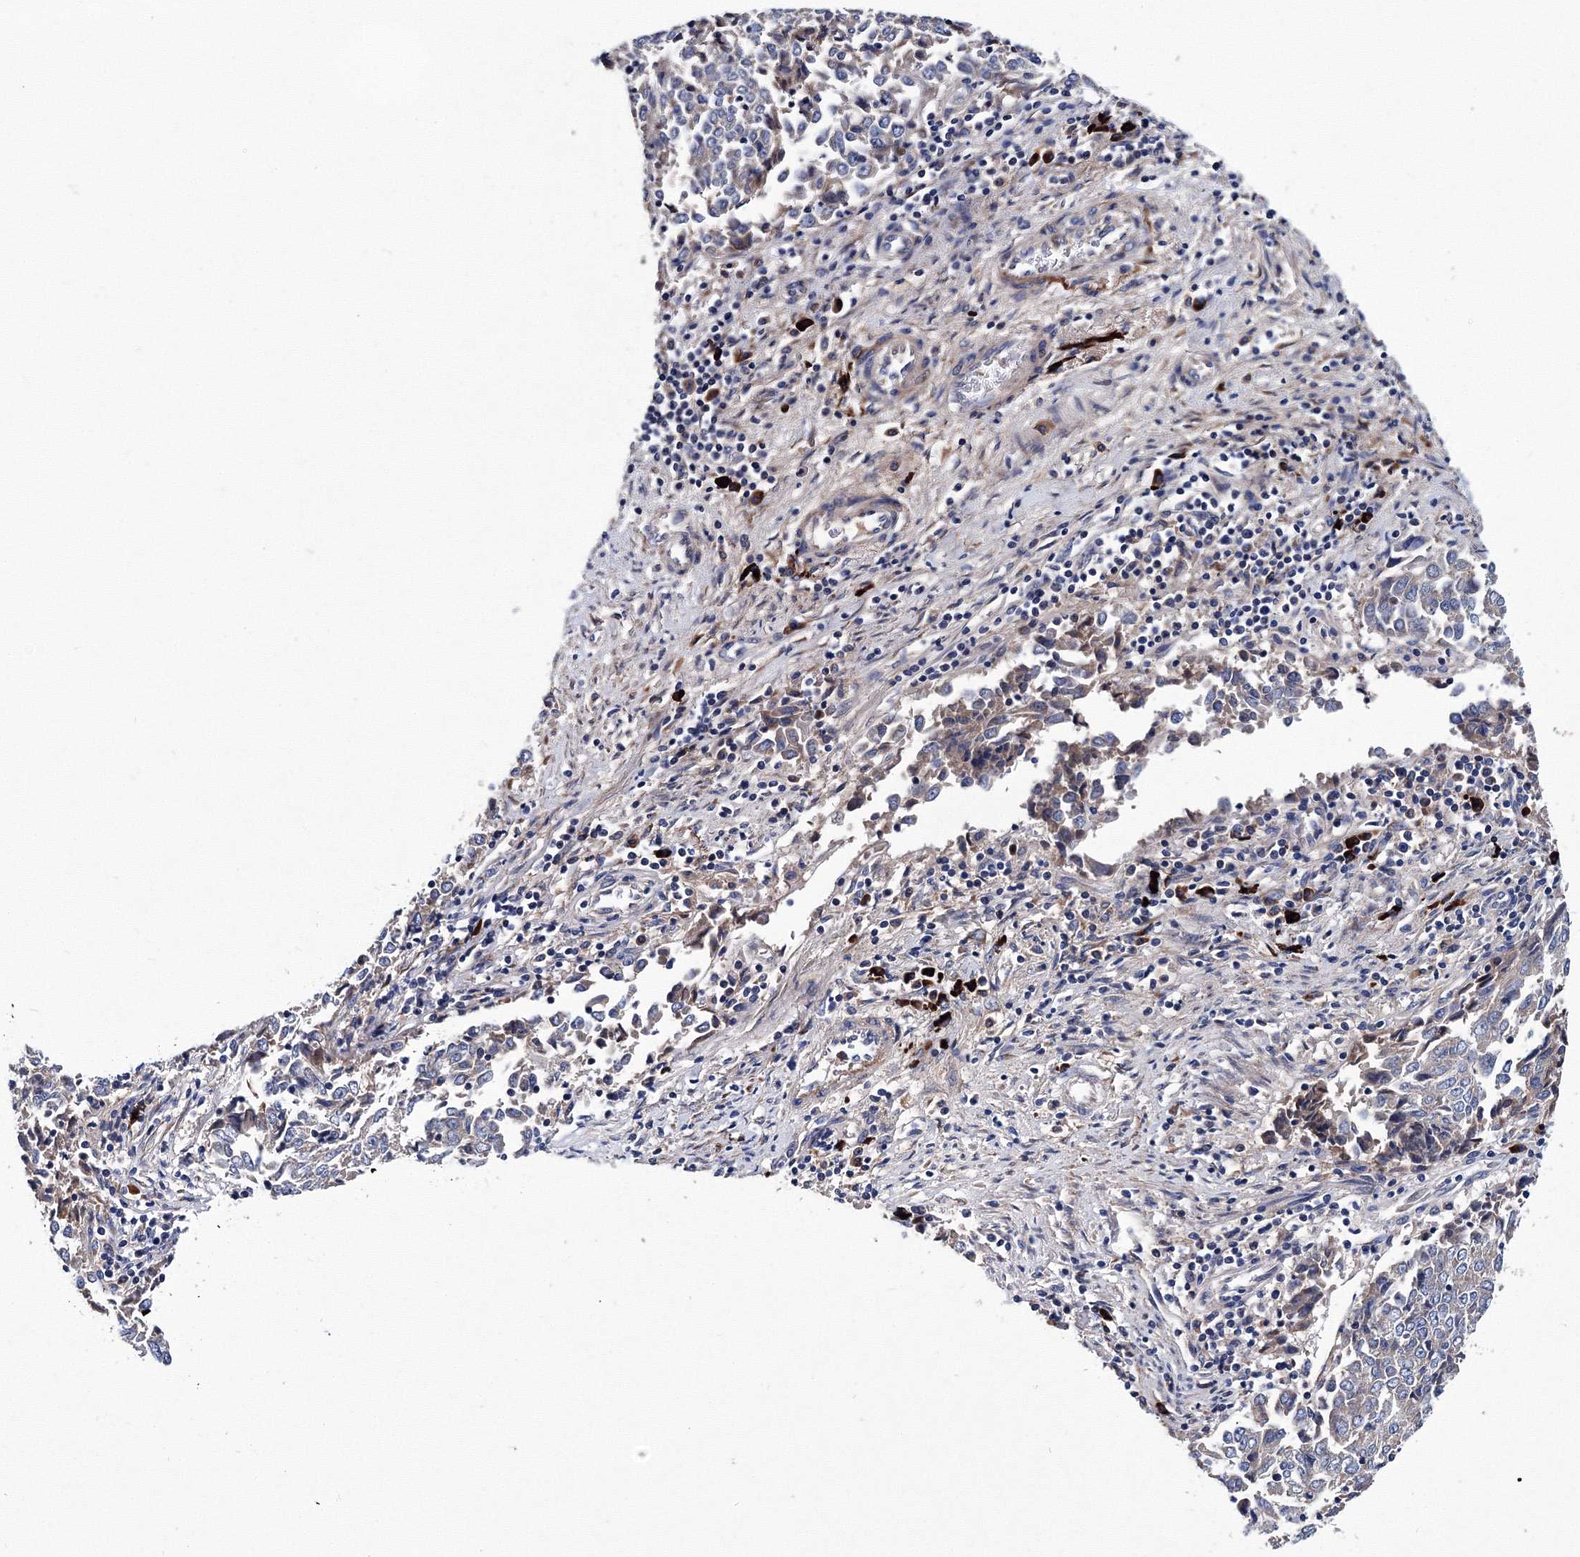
{"staining": {"intensity": "negative", "quantity": "none", "location": "none"}, "tissue": "endometrial cancer", "cell_type": "Tumor cells", "image_type": "cancer", "snomed": [{"axis": "morphology", "description": "Adenocarcinoma, NOS"}, {"axis": "topography", "description": "Endometrium"}], "caption": "Immunohistochemistry histopathology image of human adenocarcinoma (endometrial) stained for a protein (brown), which demonstrates no positivity in tumor cells. Nuclei are stained in blue.", "gene": "TRPM2", "patient": {"sex": "female", "age": 80}}